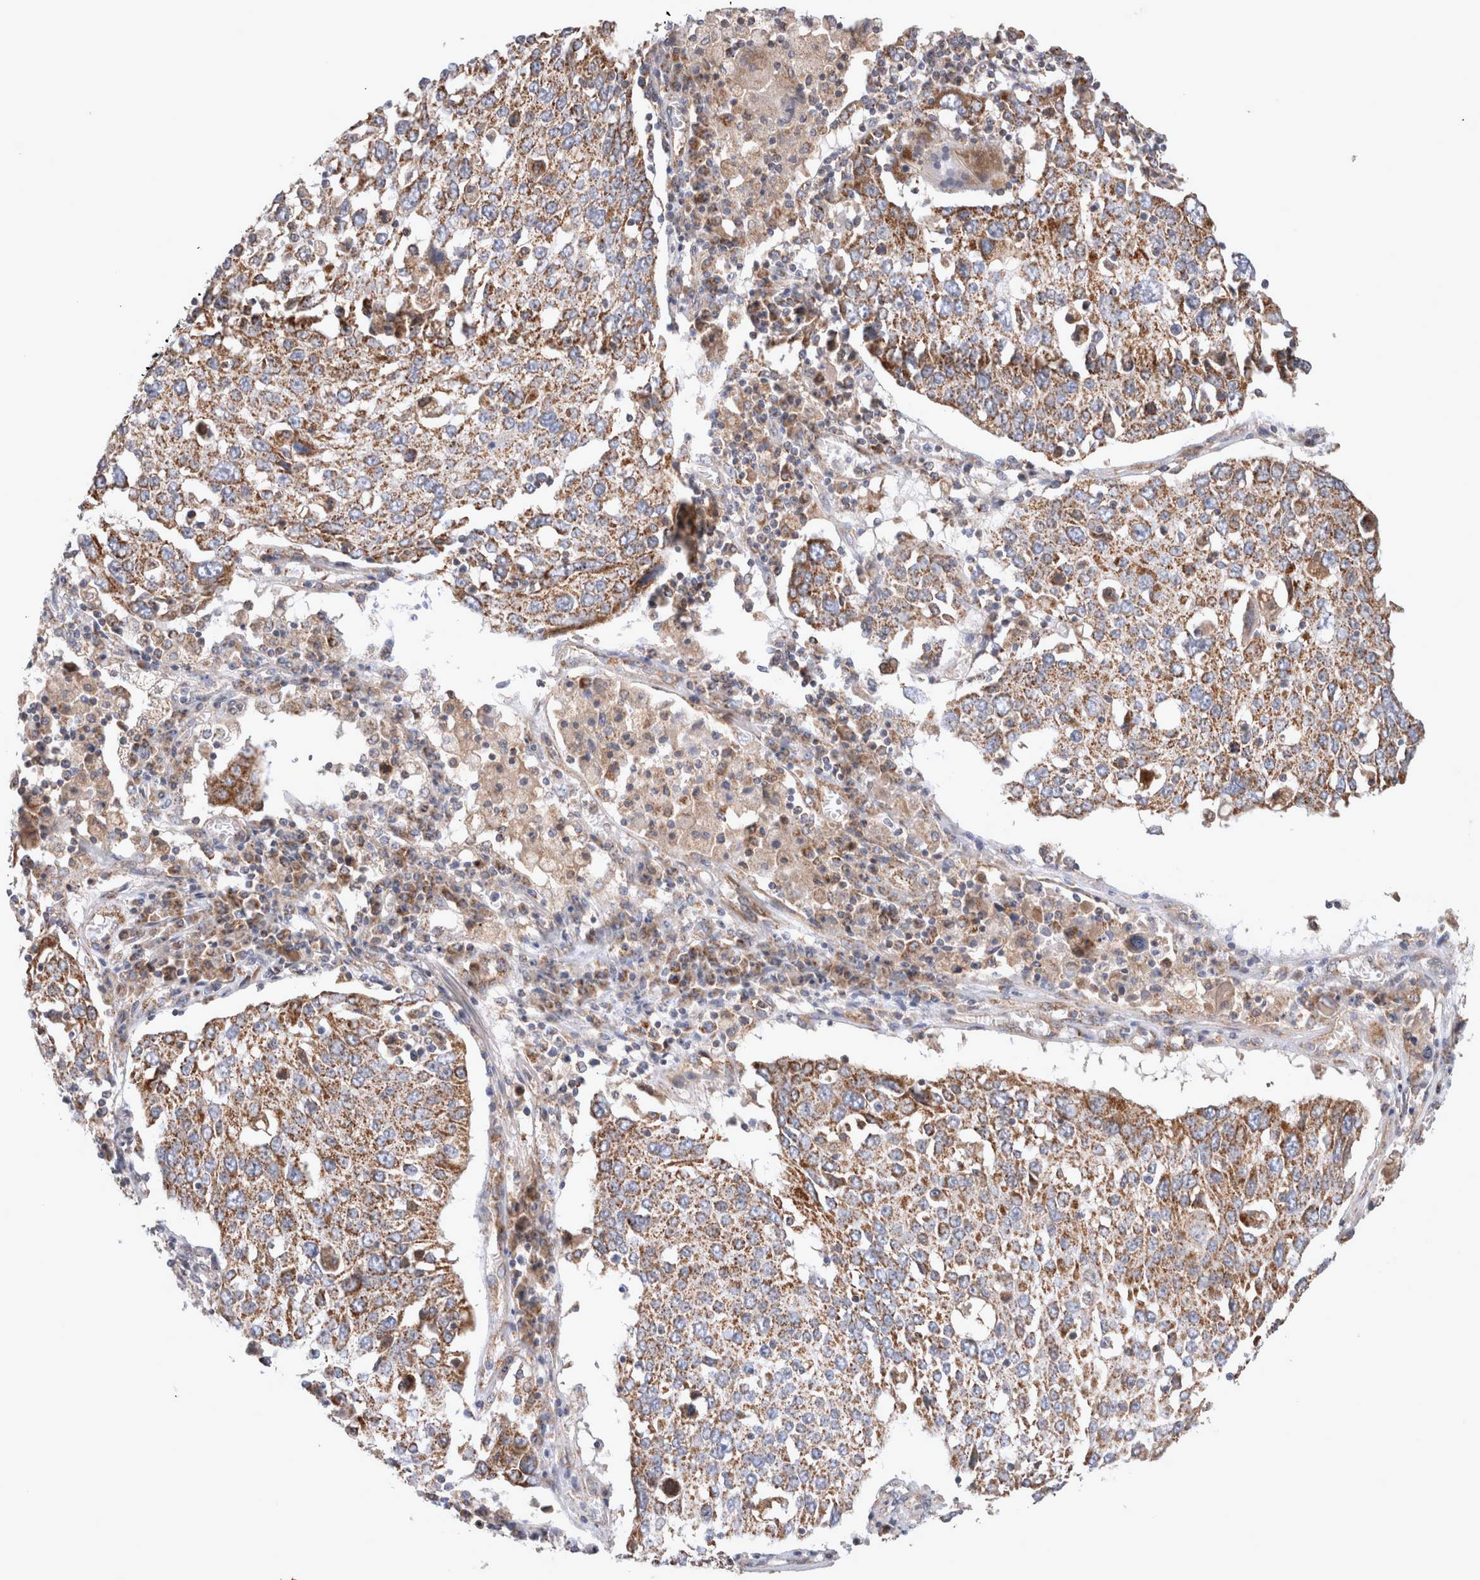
{"staining": {"intensity": "moderate", "quantity": ">75%", "location": "cytoplasmic/membranous"}, "tissue": "lung cancer", "cell_type": "Tumor cells", "image_type": "cancer", "snomed": [{"axis": "morphology", "description": "Squamous cell carcinoma, NOS"}, {"axis": "topography", "description": "Lung"}], "caption": "Human squamous cell carcinoma (lung) stained with a protein marker exhibits moderate staining in tumor cells.", "gene": "MRPS28", "patient": {"sex": "male", "age": 65}}